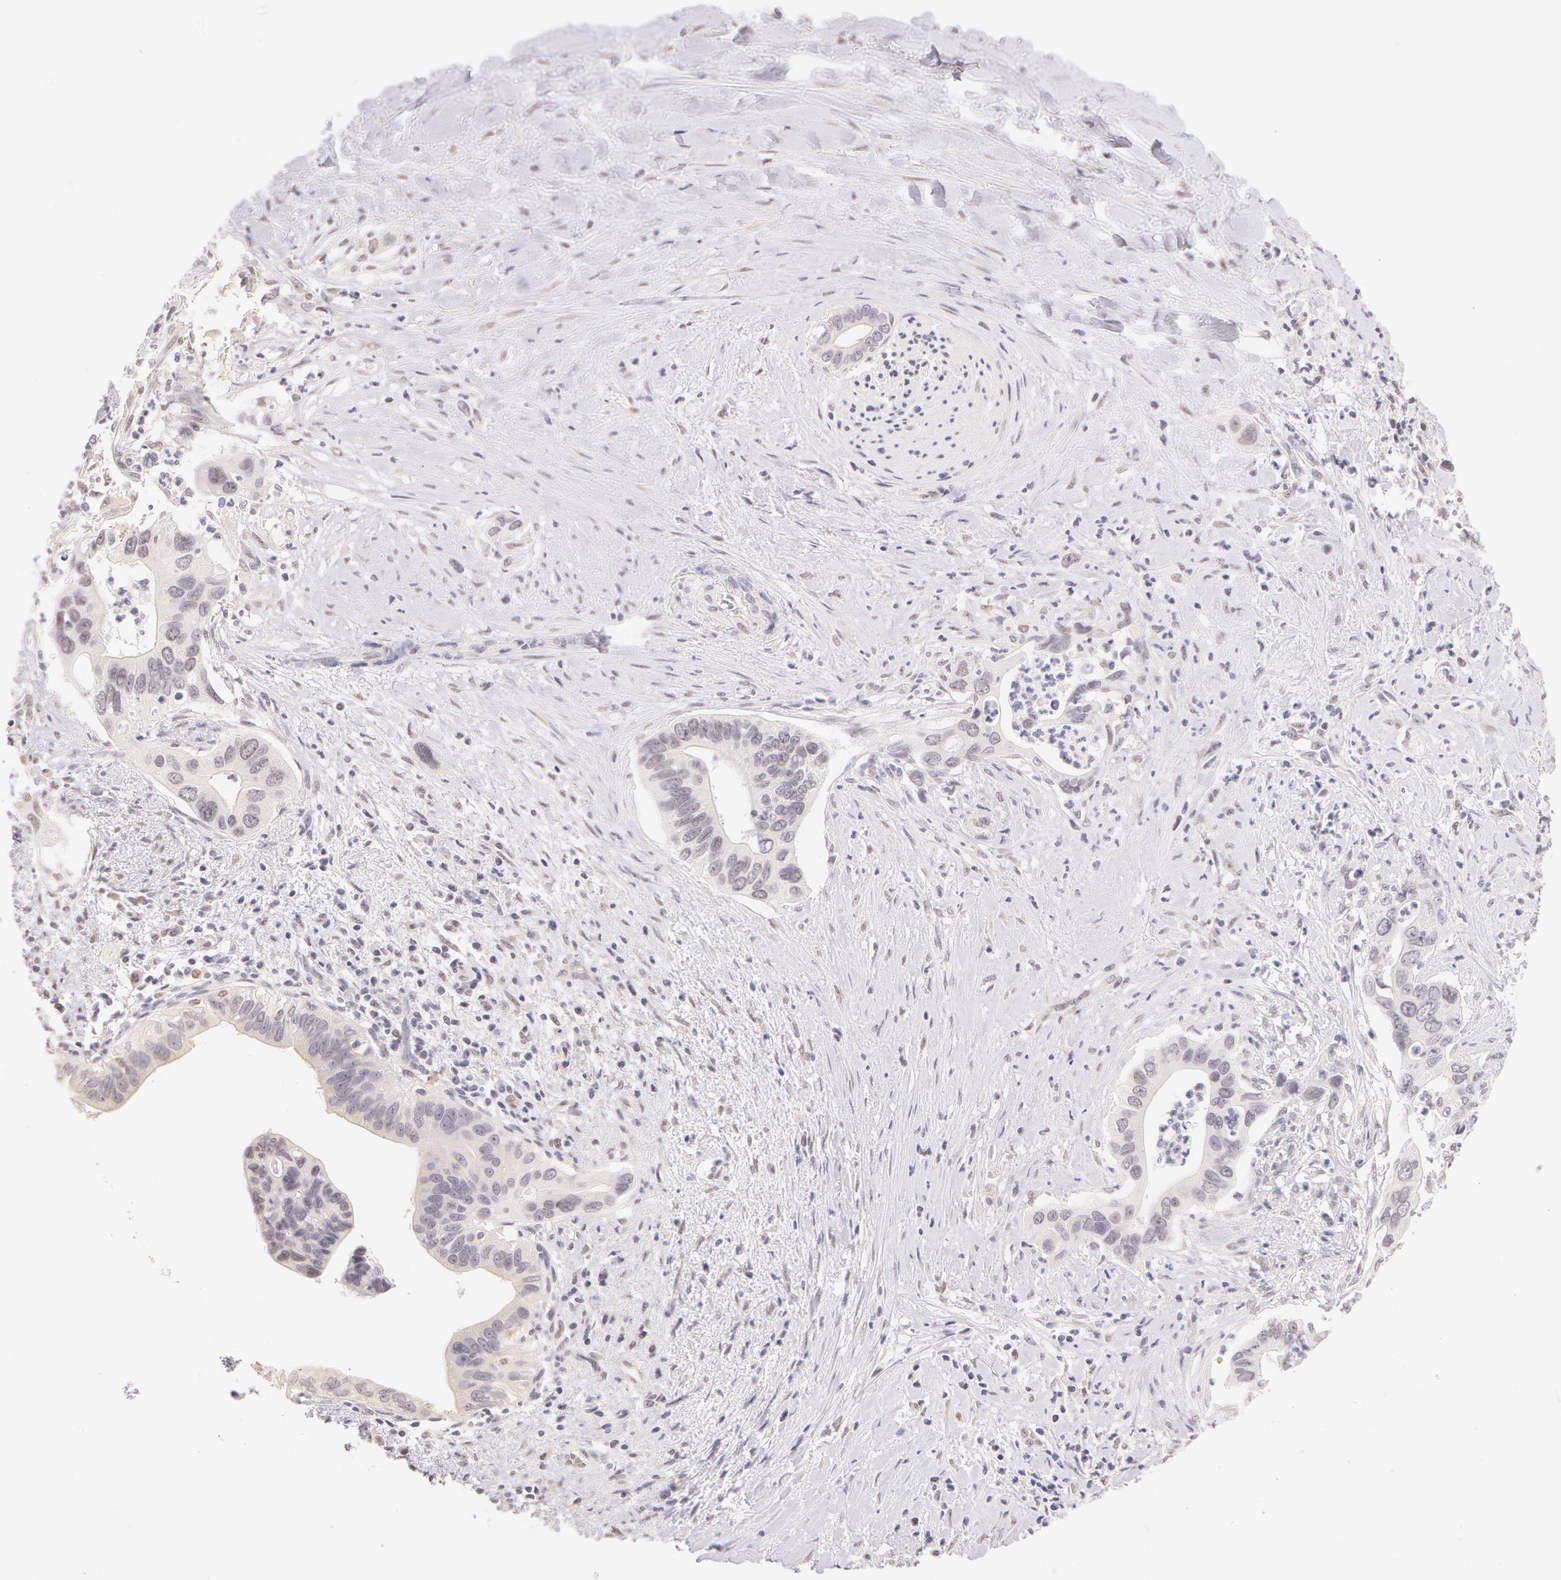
{"staining": {"intensity": "negative", "quantity": "none", "location": "none"}, "tissue": "liver cancer", "cell_type": "Tumor cells", "image_type": "cancer", "snomed": [{"axis": "morphology", "description": "Cholangiocarcinoma"}, {"axis": "topography", "description": "Liver"}], "caption": "Tumor cells show no significant expression in liver cancer (cholangiocarcinoma).", "gene": "ZNF597", "patient": {"sex": "female", "age": 65}}